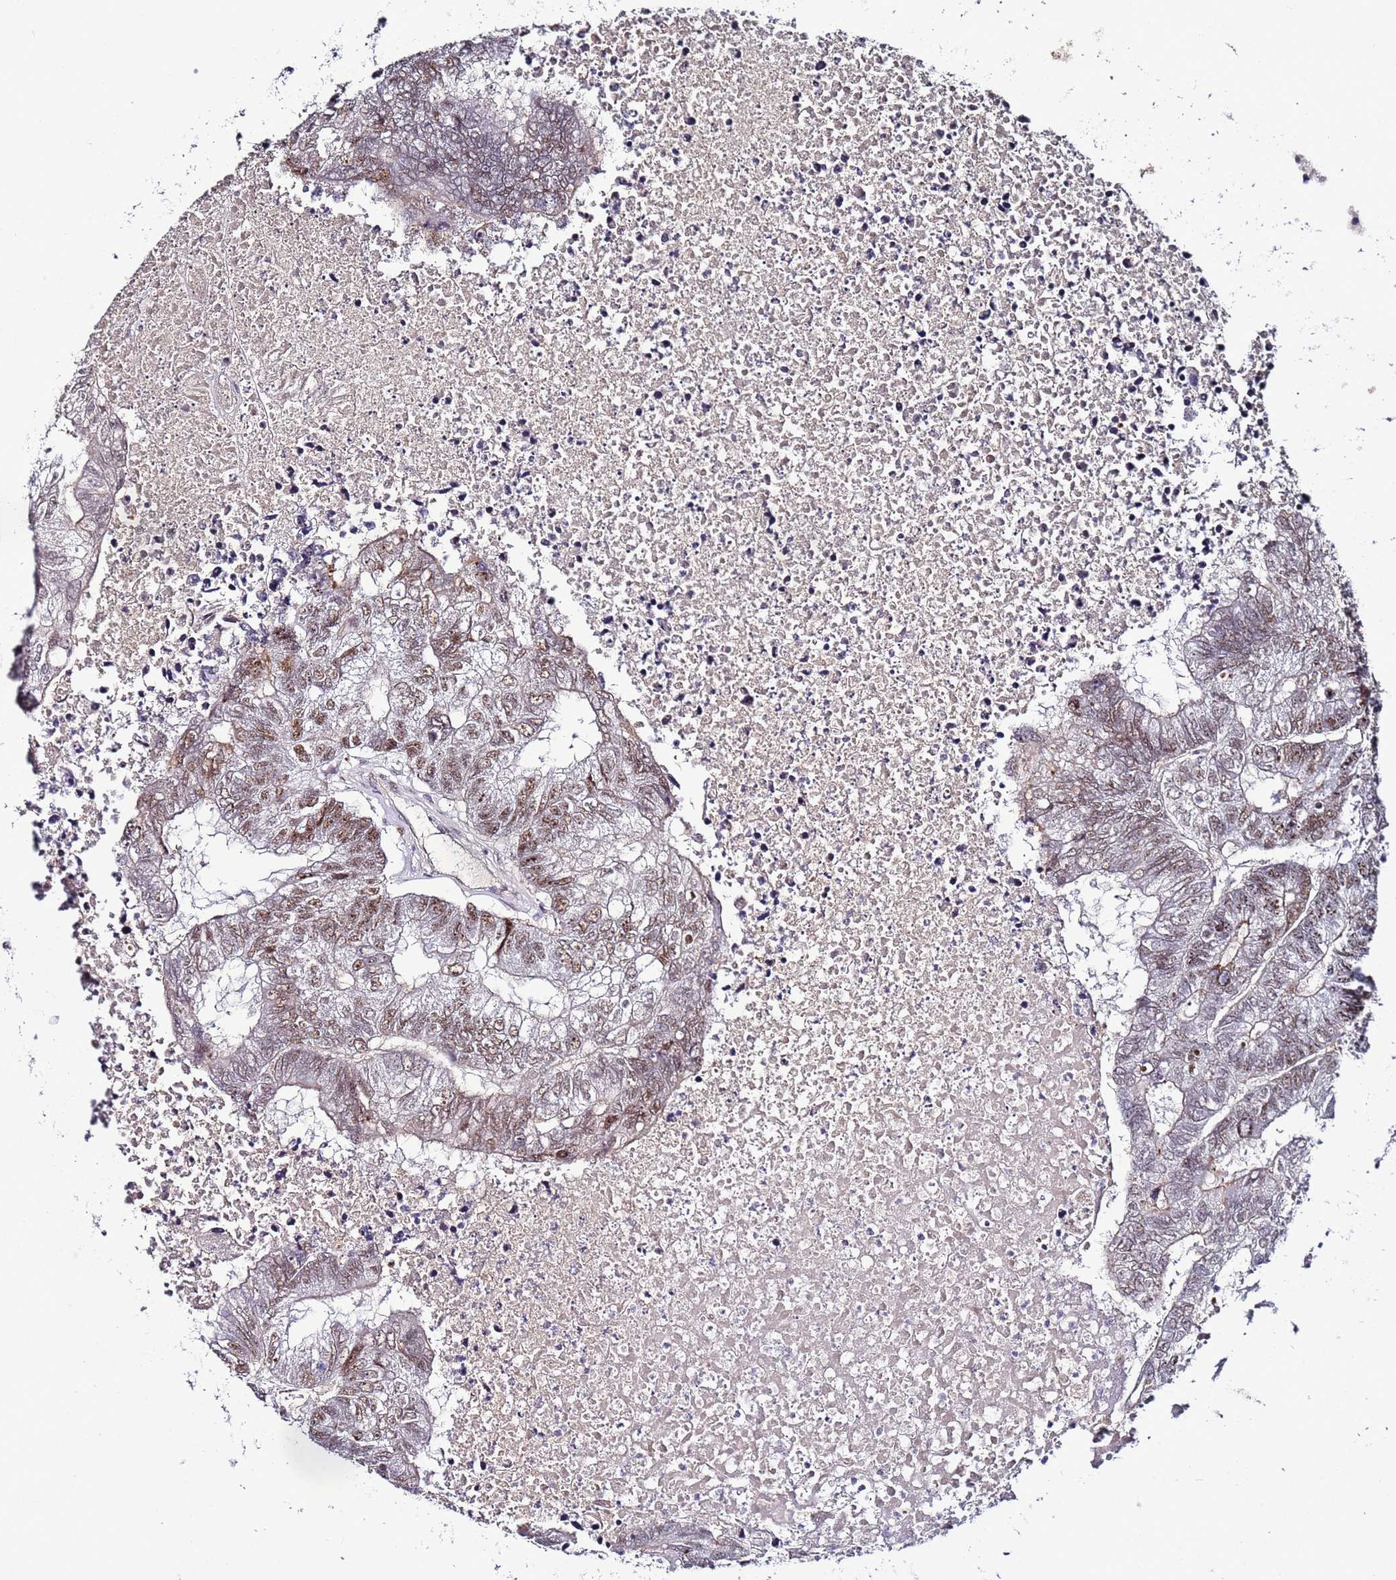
{"staining": {"intensity": "moderate", "quantity": "25%-75%", "location": "nuclear"}, "tissue": "colorectal cancer", "cell_type": "Tumor cells", "image_type": "cancer", "snomed": [{"axis": "morphology", "description": "Adenocarcinoma, NOS"}, {"axis": "topography", "description": "Colon"}], "caption": "Adenocarcinoma (colorectal) stained for a protein displays moderate nuclear positivity in tumor cells.", "gene": "PSMA7", "patient": {"sex": "female", "age": 48}}